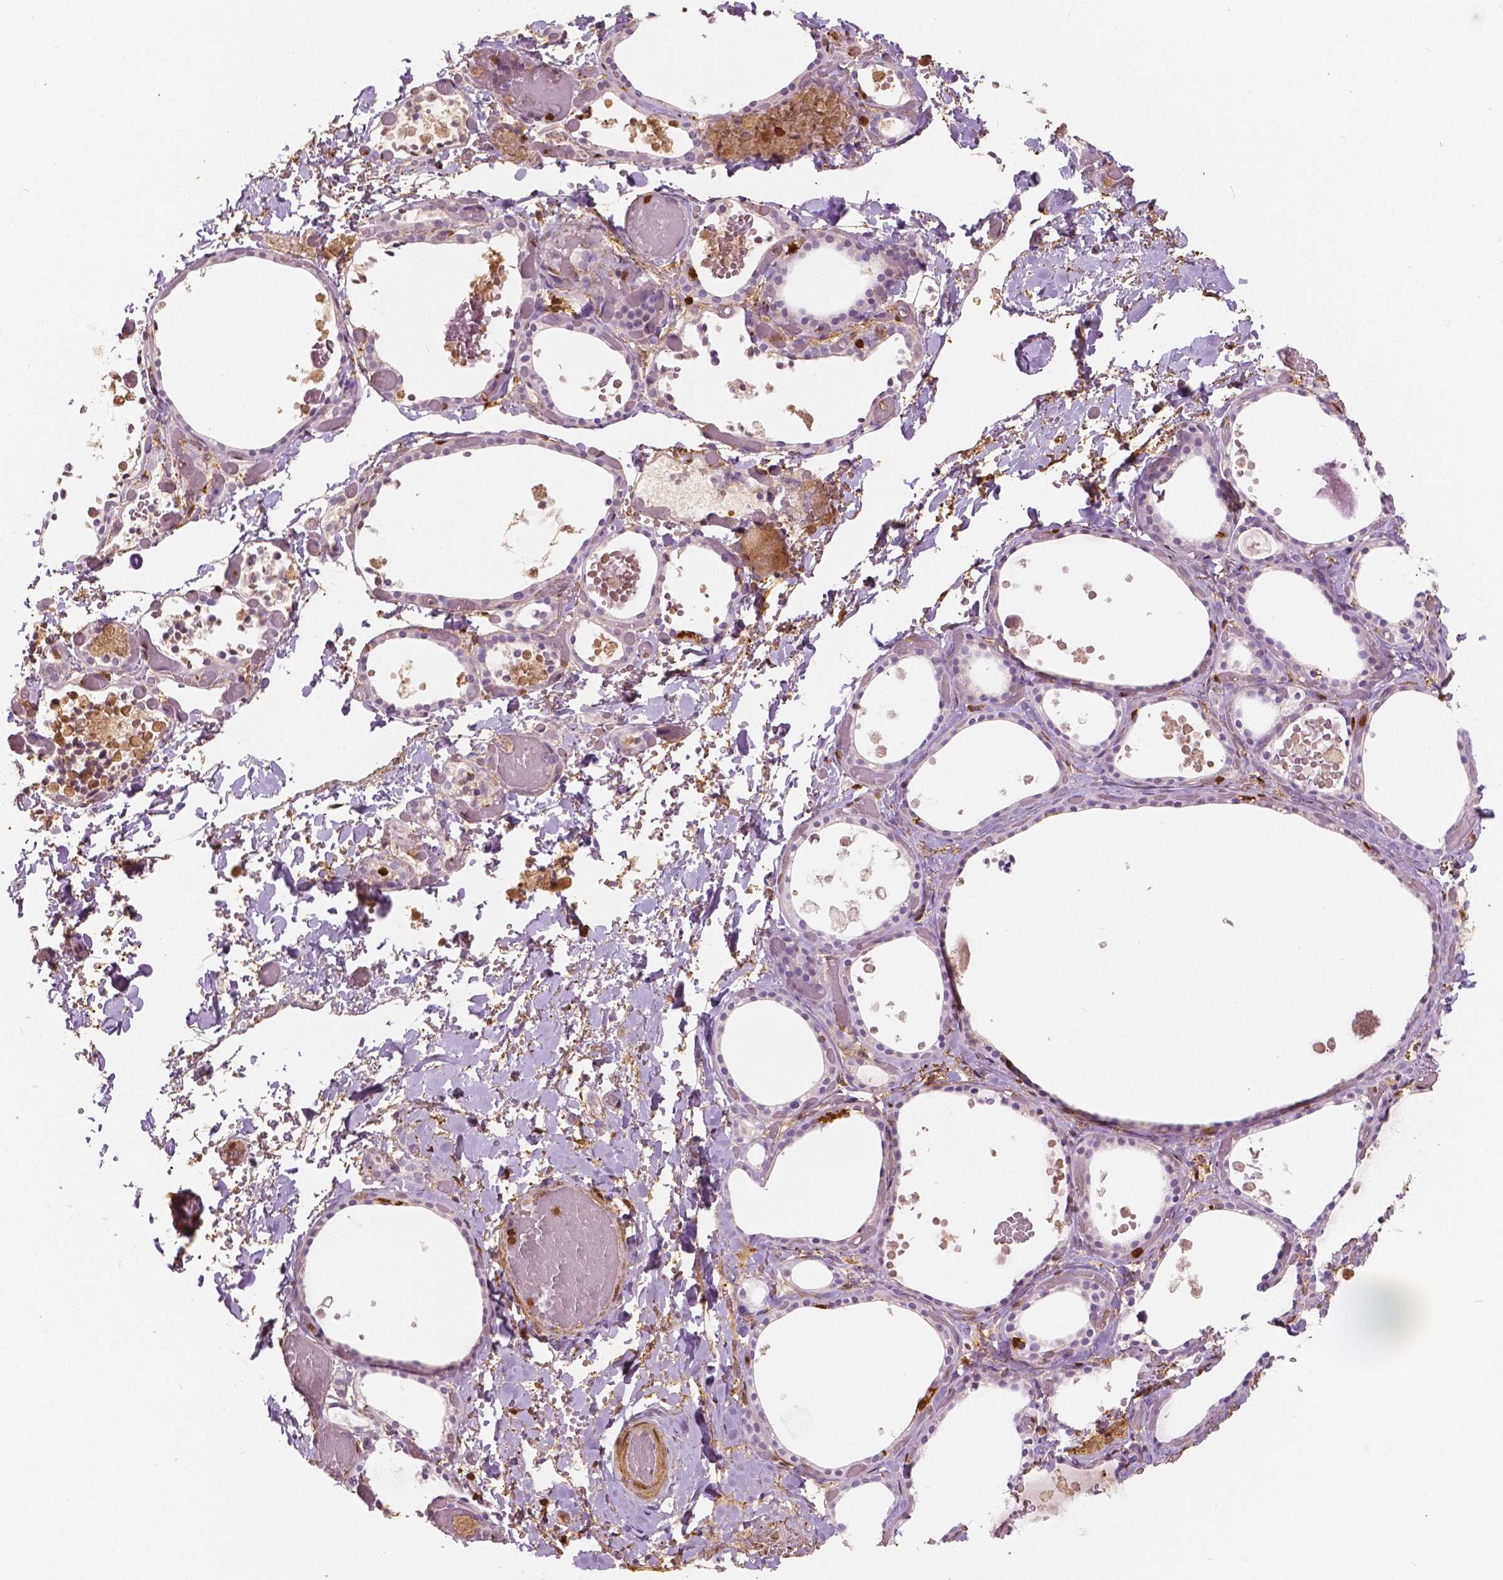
{"staining": {"intensity": "negative", "quantity": "none", "location": "none"}, "tissue": "thyroid gland", "cell_type": "Glandular cells", "image_type": "normal", "snomed": [{"axis": "morphology", "description": "Normal tissue, NOS"}, {"axis": "topography", "description": "Thyroid gland"}], "caption": "This is a image of immunohistochemistry (IHC) staining of unremarkable thyroid gland, which shows no staining in glandular cells. The staining was performed using DAB (3,3'-diaminobenzidine) to visualize the protein expression in brown, while the nuclei were stained in blue with hematoxylin (Magnification: 20x).", "gene": "S100A4", "patient": {"sex": "female", "age": 56}}